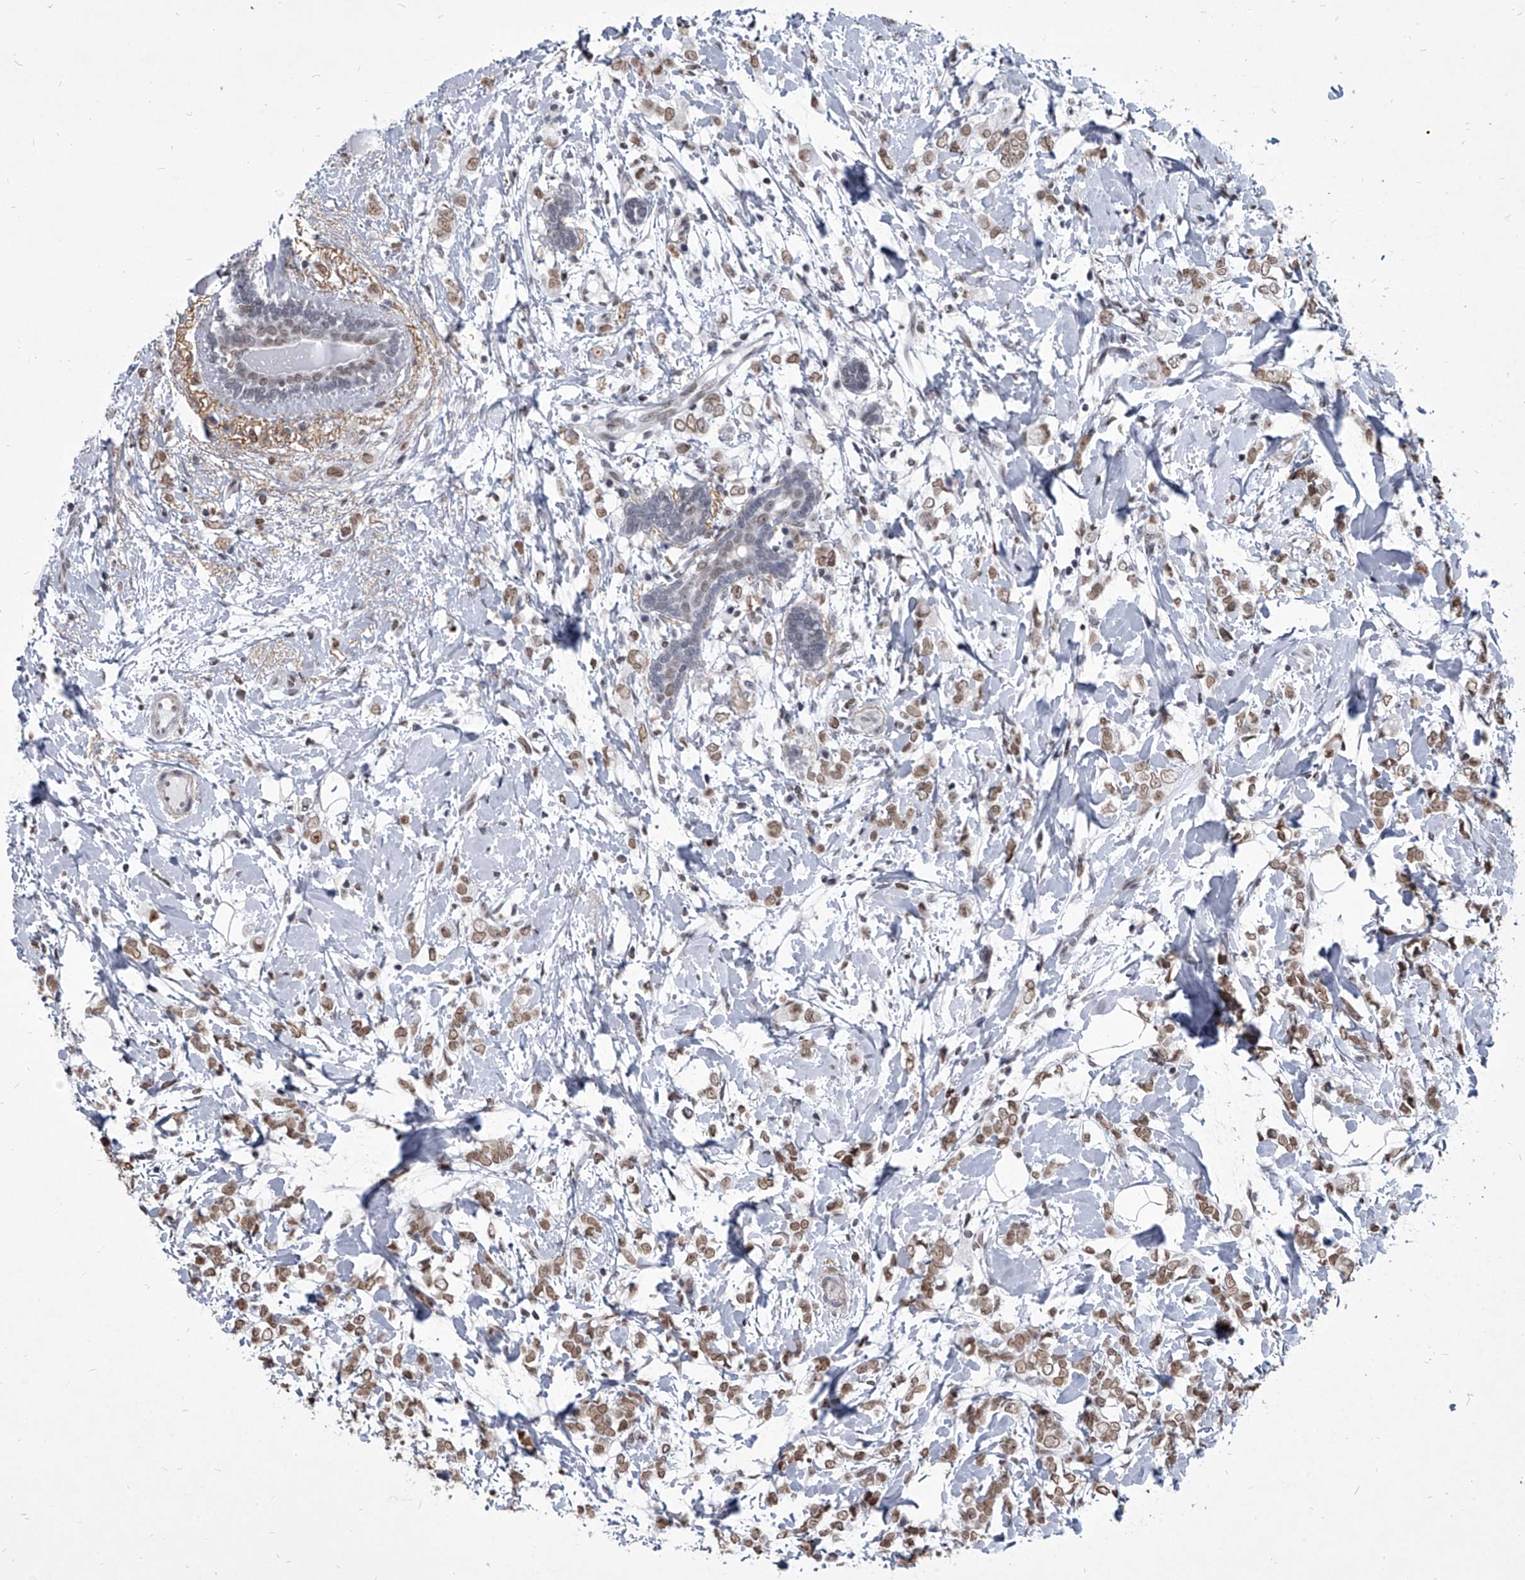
{"staining": {"intensity": "moderate", "quantity": ">75%", "location": "nuclear"}, "tissue": "breast cancer", "cell_type": "Tumor cells", "image_type": "cancer", "snomed": [{"axis": "morphology", "description": "Normal tissue, NOS"}, {"axis": "morphology", "description": "Lobular carcinoma"}, {"axis": "topography", "description": "Breast"}], "caption": "Moderate nuclear staining for a protein is seen in approximately >75% of tumor cells of lobular carcinoma (breast) using immunohistochemistry.", "gene": "PPIL4", "patient": {"sex": "female", "age": 47}}